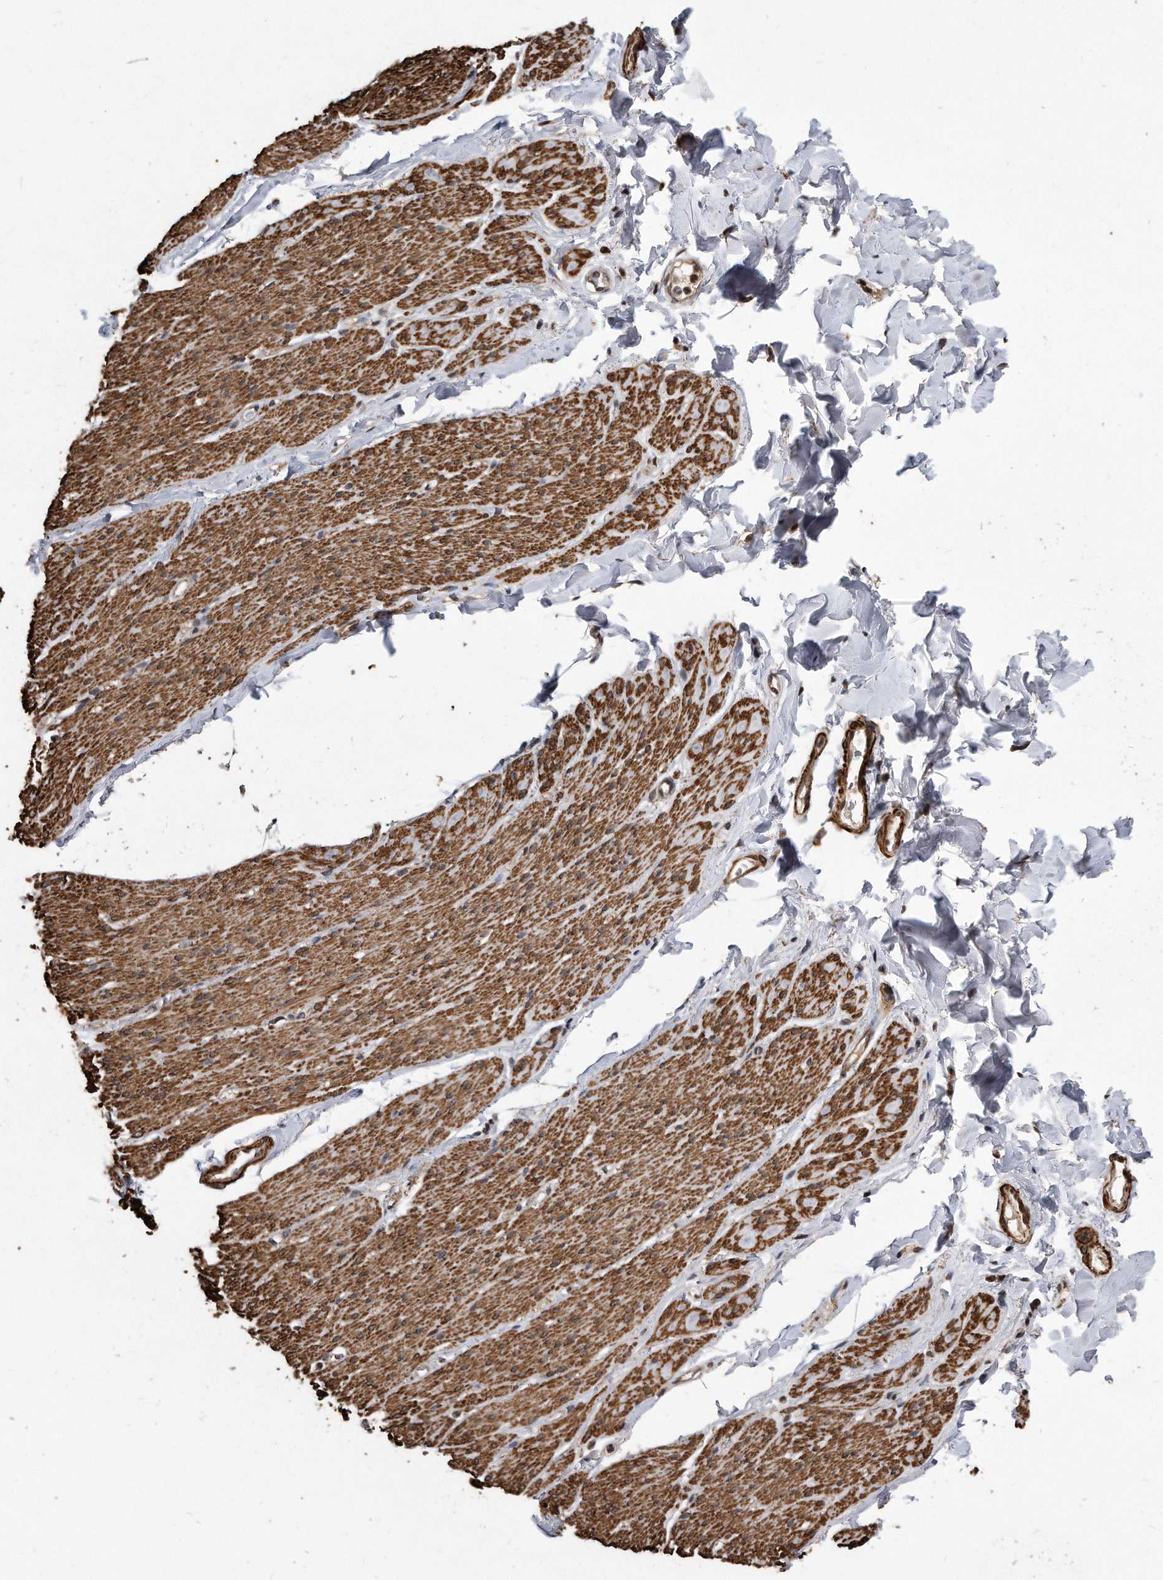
{"staining": {"intensity": "moderate", "quantity": ">75%", "location": "cytoplasmic/membranous"}, "tissue": "smooth muscle", "cell_type": "Smooth muscle cells", "image_type": "normal", "snomed": [{"axis": "morphology", "description": "Normal tissue, NOS"}, {"axis": "topography", "description": "Colon"}, {"axis": "topography", "description": "Peripheral nerve tissue"}], "caption": "This image shows unremarkable smooth muscle stained with IHC to label a protein in brown. The cytoplasmic/membranous of smooth muscle cells show moderate positivity for the protein. Nuclei are counter-stained blue.", "gene": "DUSP22", "patient": {"sex": "female", "age": 61}}